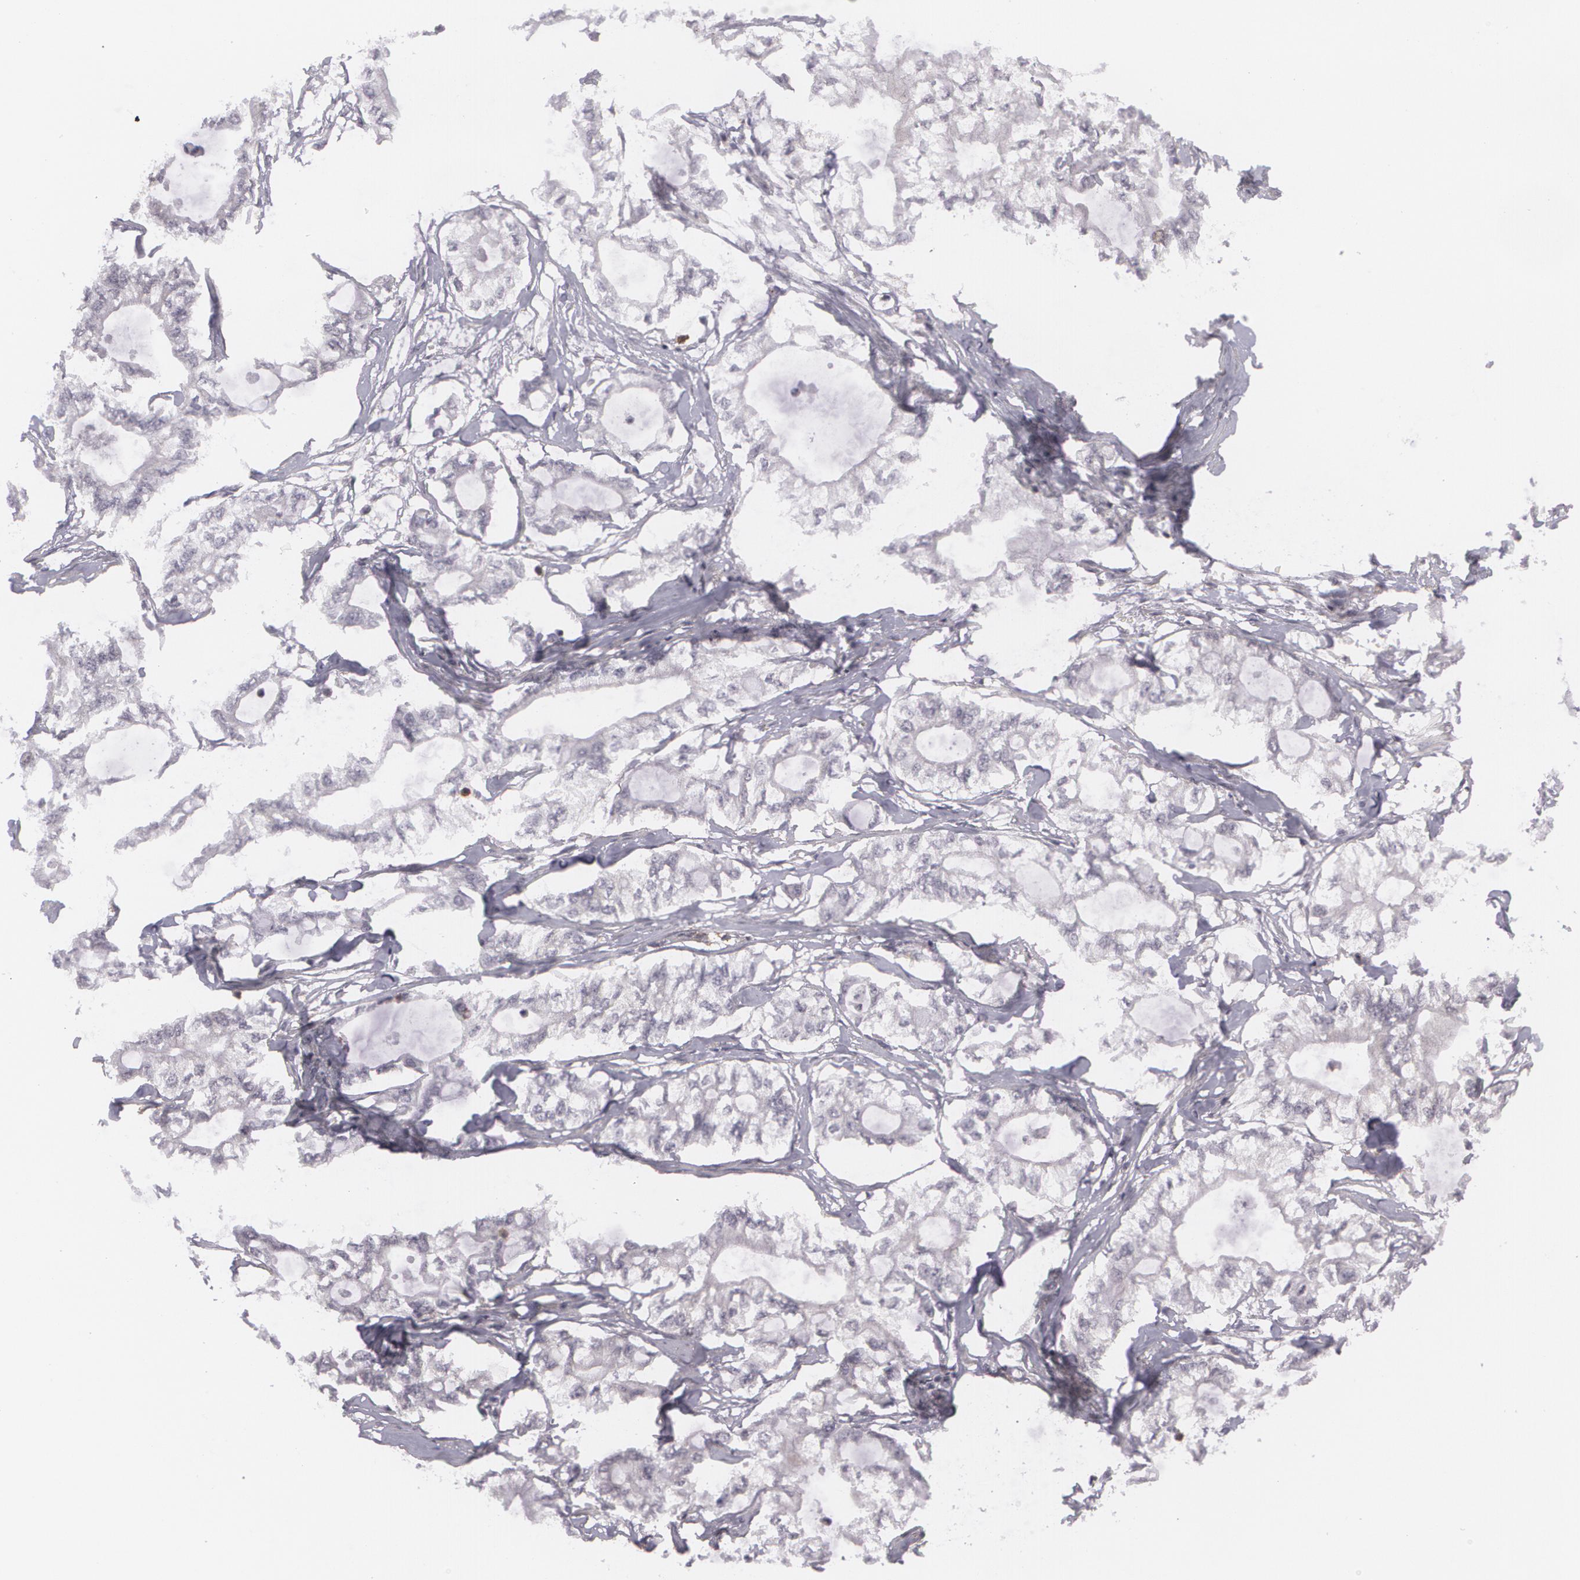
{"staining": {"intensity": "negative", "quantity": "none", "location": "none"}, "tissue": "pancreatic cancer", "cell_type": "Tumor cells", "image_type": "cancer", "snomed": [{"axis": "morphology", "description": "Adenocarcinoma, NOS"}, {"axis": "topography", "description": "Pancreas"}], "caption": "DAB immunohistochemical staining of adenocarcinoma (pancreatic) demonstrates no significant positivity in tumor cells.", "gene": "BIN1", "patient": {"sex": "male", "age": 79}}